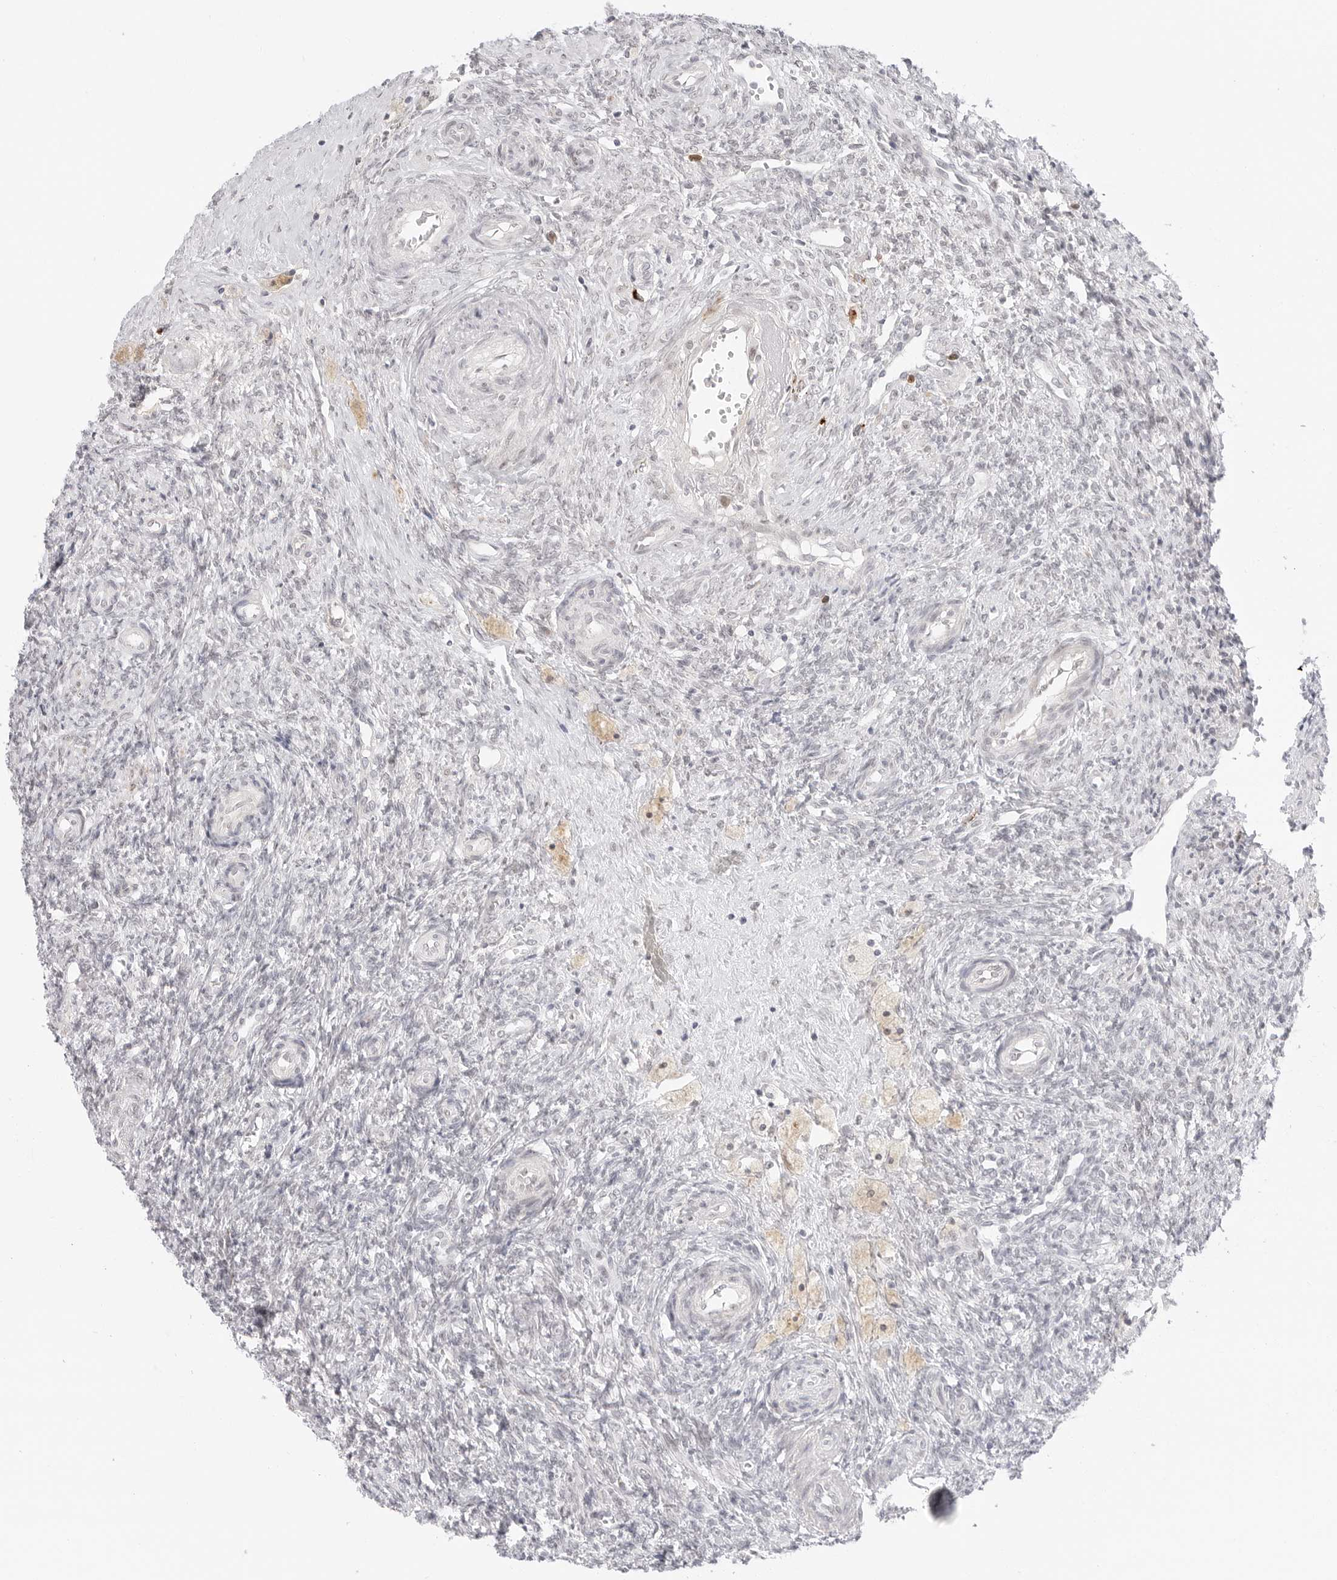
{"staining": {"intensity": "negative", "quantity": "none", "location": "none"}, "tissue": "ovary", "cell_type": "Ovarian stroma cells", "image_type": "normal", "snomed": [{"axis": "morphology", "description": "Normal tissue, NOS"}, {"axis": "topography", "description": "Ovary"}], "caption": "IHC of normal human ovary demonstrates no positivity in ovarian stroma cells. (DAB IHC visualized using brightfield microscopy, high magnification).", "gene": "HIPK3", "patient": {"sex": "female", "age": 41}}